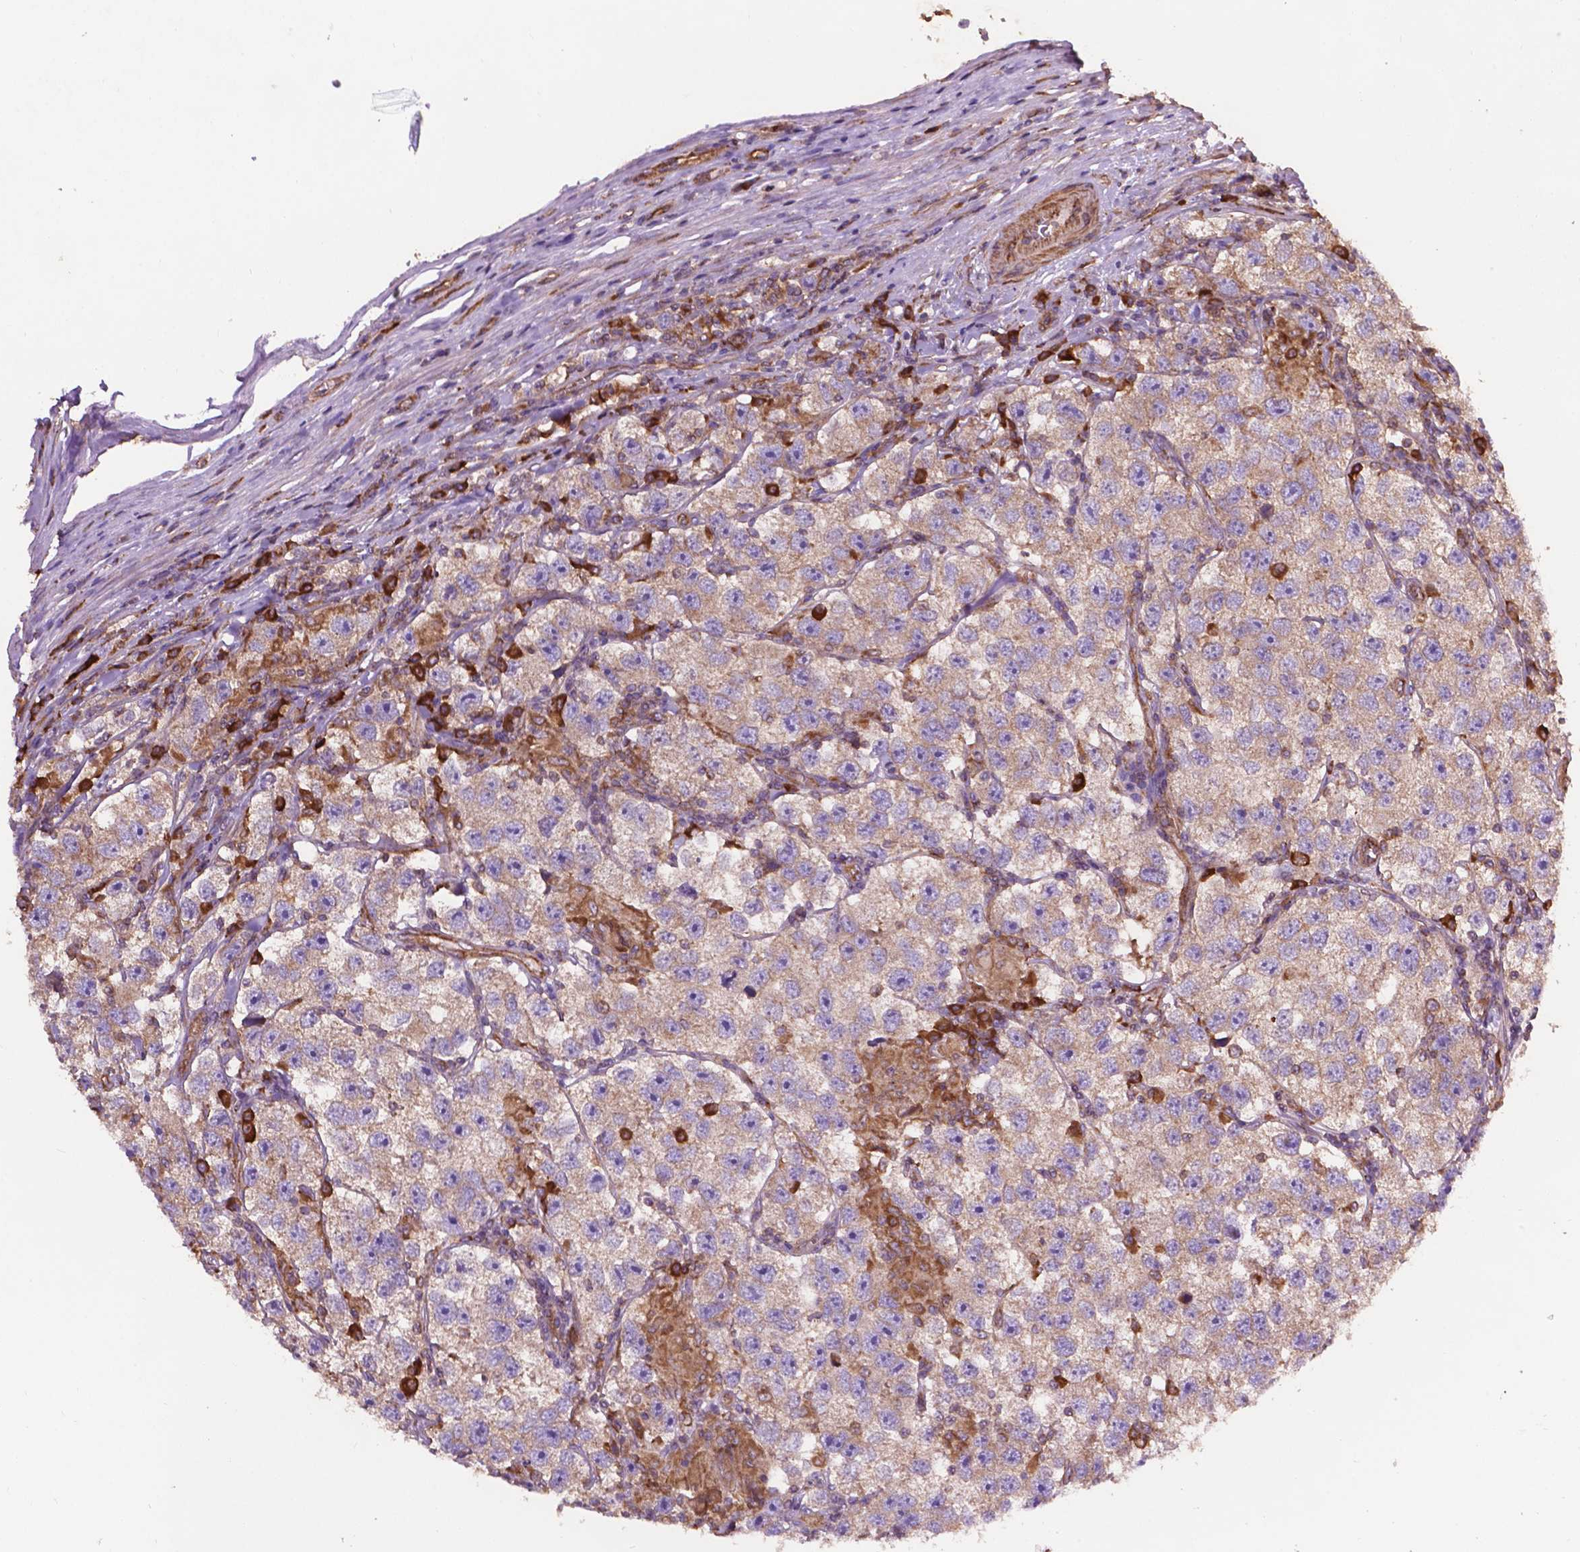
{"staining": {"intensity": "weak", "quantity": ">75%", "location": "cytoplasmic/membranous"}, "tissue": "testis cancer", "cell_type": "Tumor cells", "image_type": "cancer", "snomed": [{"axis": "morphology", "description": "Seminoma, NOS"}, {"axis": "topography", "description": "Testis"}], "caption": "An immunohistochemistry (IHC) photomicrograph of tumor tissue is shown. Protein staining in brown shows weak cytoplasmic/membranous positivity in testis seminoma within tumor cells.", "gene": "CCDC71L", "patient": {"sex": "male", "age": 26}}